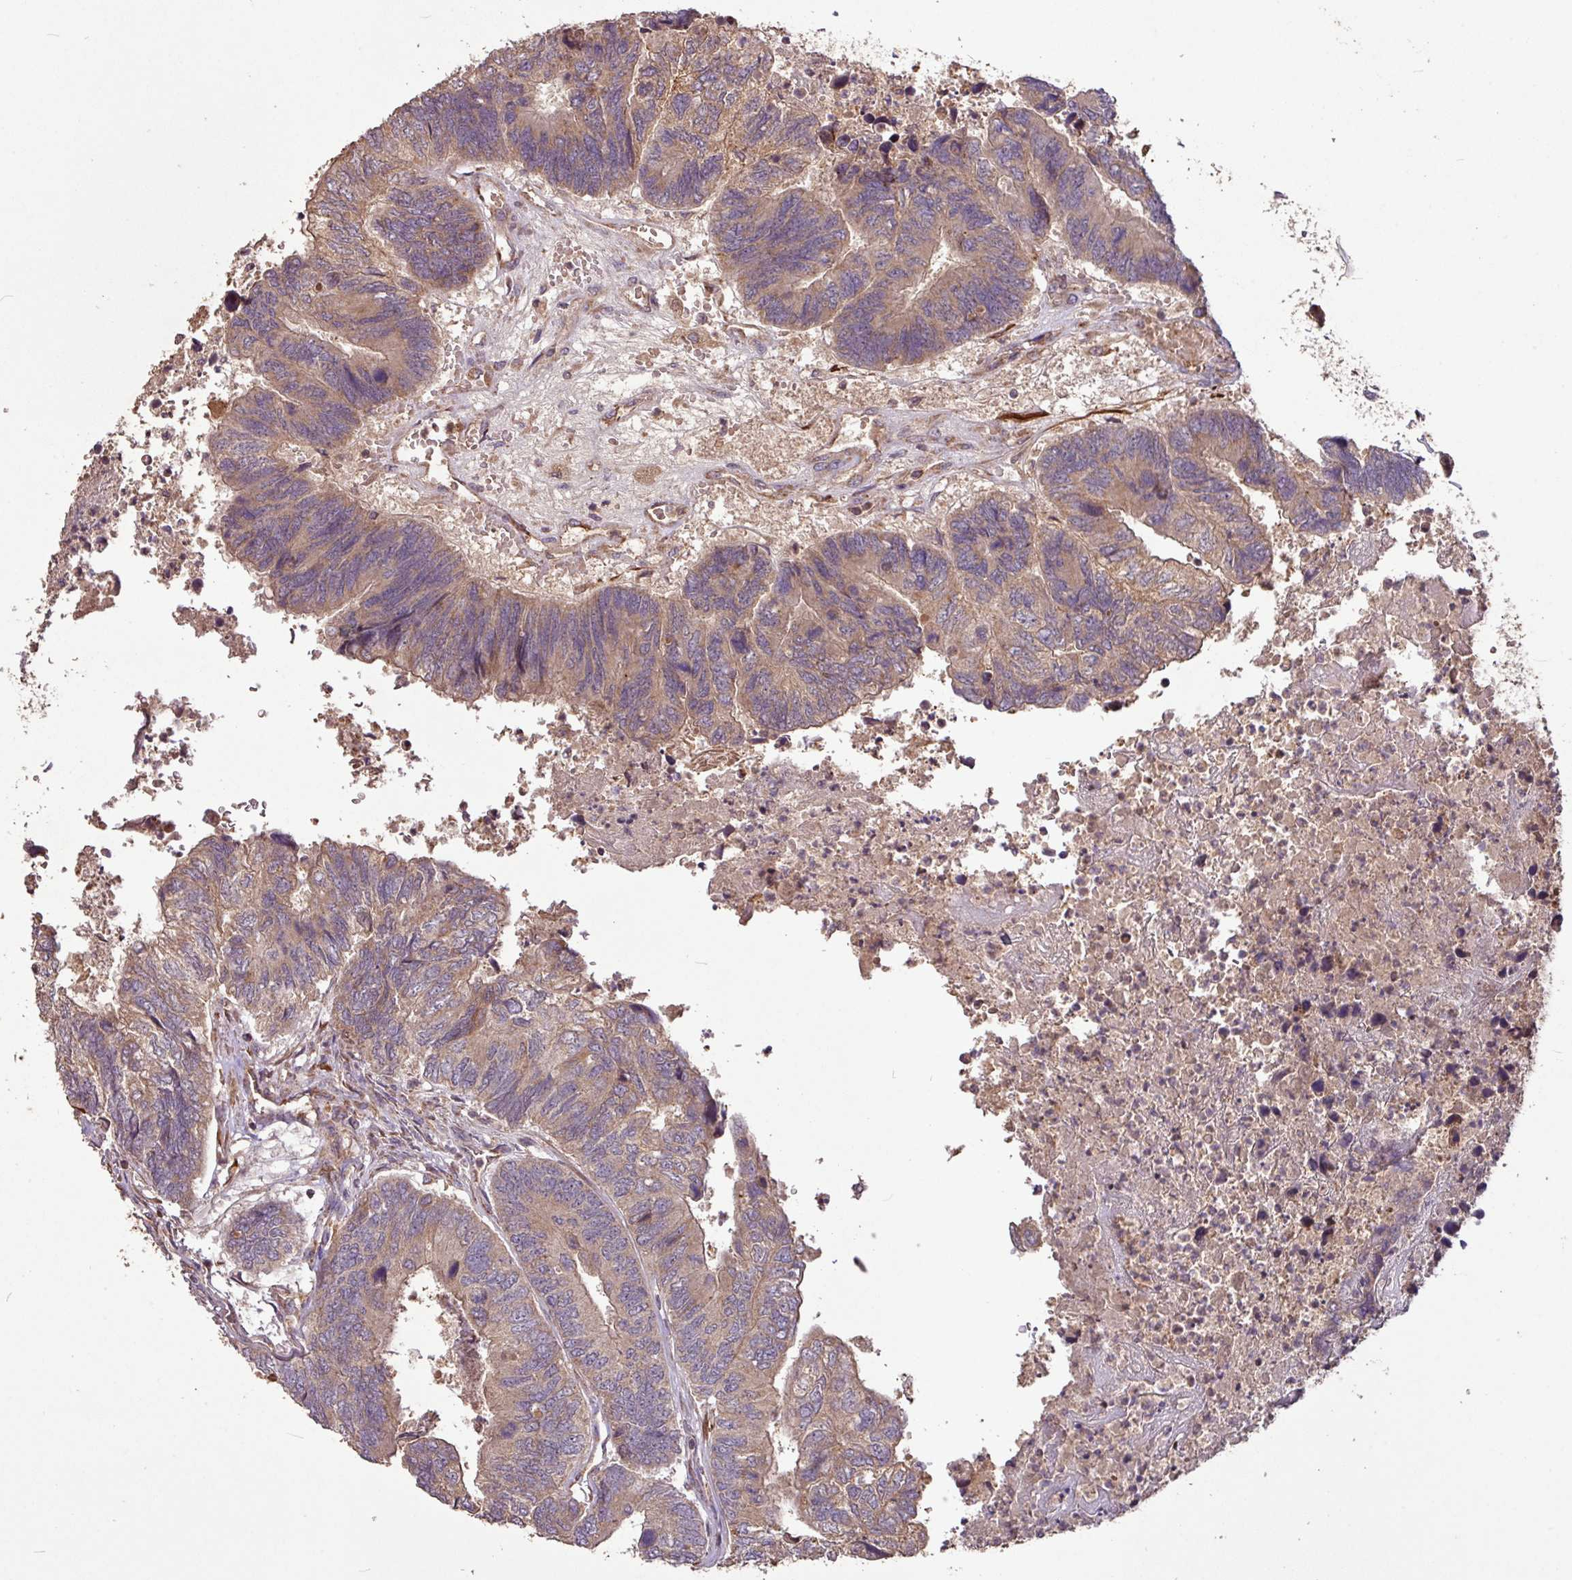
{"staining": {"intensity": "moderate", "quantity": "25%-75%", "location": "cytoplasmic/membranous"}, "tissue": "colorectal cancer", "cell_type": "Tumor cells", "image_type": "cancer", "snomed": [{"axis": "morphology", "description": "Adenocarcinoma, NOS"}, {"axis": "topography", "description": "Colon"}], "caption": "This is a micrograph of immunohistochemistry staining of colorectal cancer (adenocarcinoma), which shows moderate positivity in the cytoplasmic/membranous of tumor cells.", "gene": "YPEL3", "patient": {"sex": "female", "age": 67}}